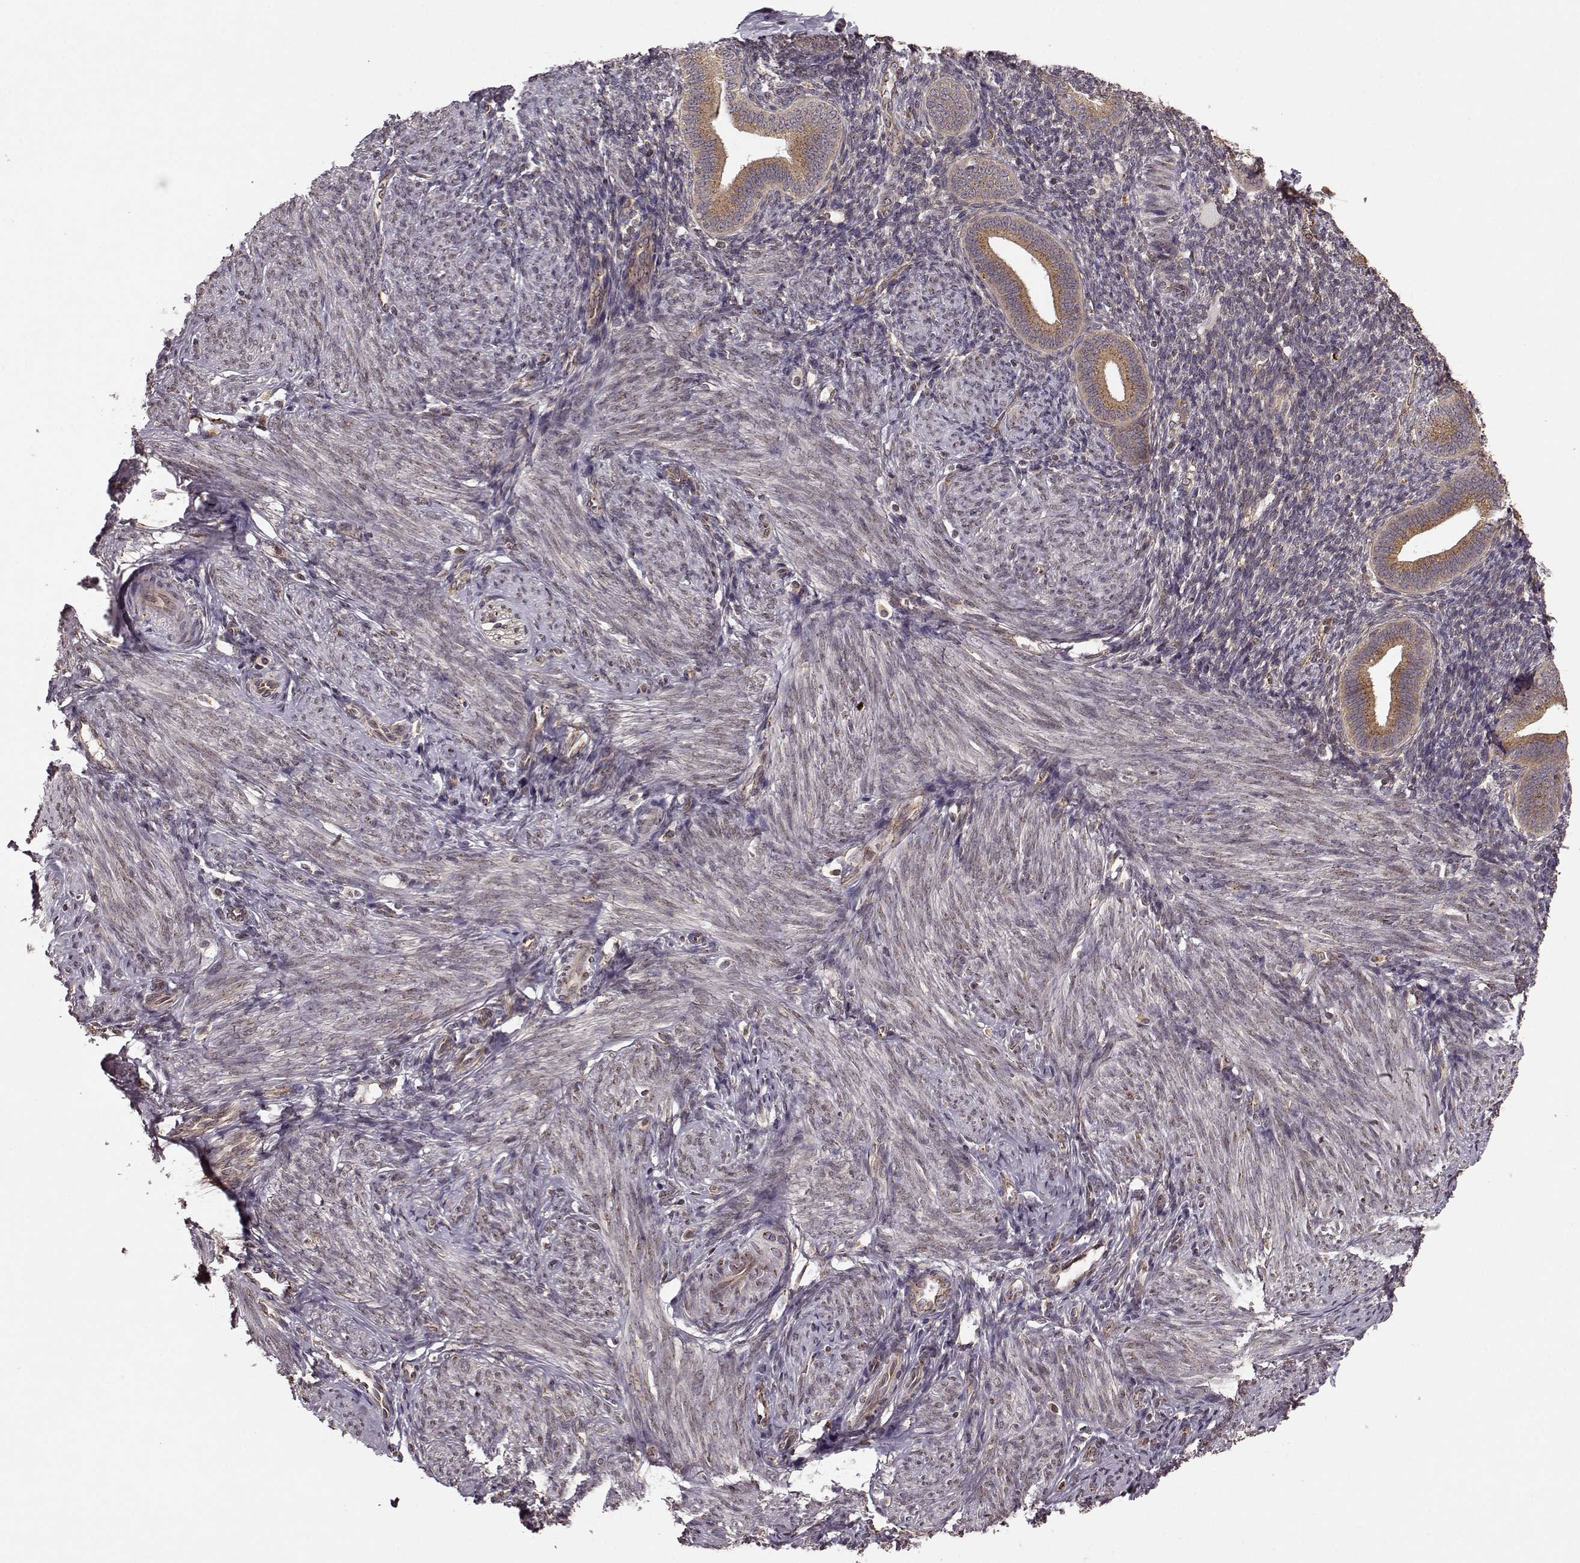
{"staining": {"intensity": "weak", "quantity": "<25%", "location": "cytoplasmic/membranous"}, "tissue": "endometrium", "cell_type": "Cells in endometrial stroma", "image_type": "normal", "snomed": [{"axis": "morphology", "description": "Normal tissue, NOS"}, {"axis": "topography", "description": "Endometrium"}], "caption": "Immunohistochemistry photomicrograph of benign endometrium: endometrium stained with DAB (3,3'-diaminobenzidine) reveals no significant protein positivity in cells in endometrial stroma.", "gene": "YIPF5", "patient": {"sex": "female", "age": 40}}